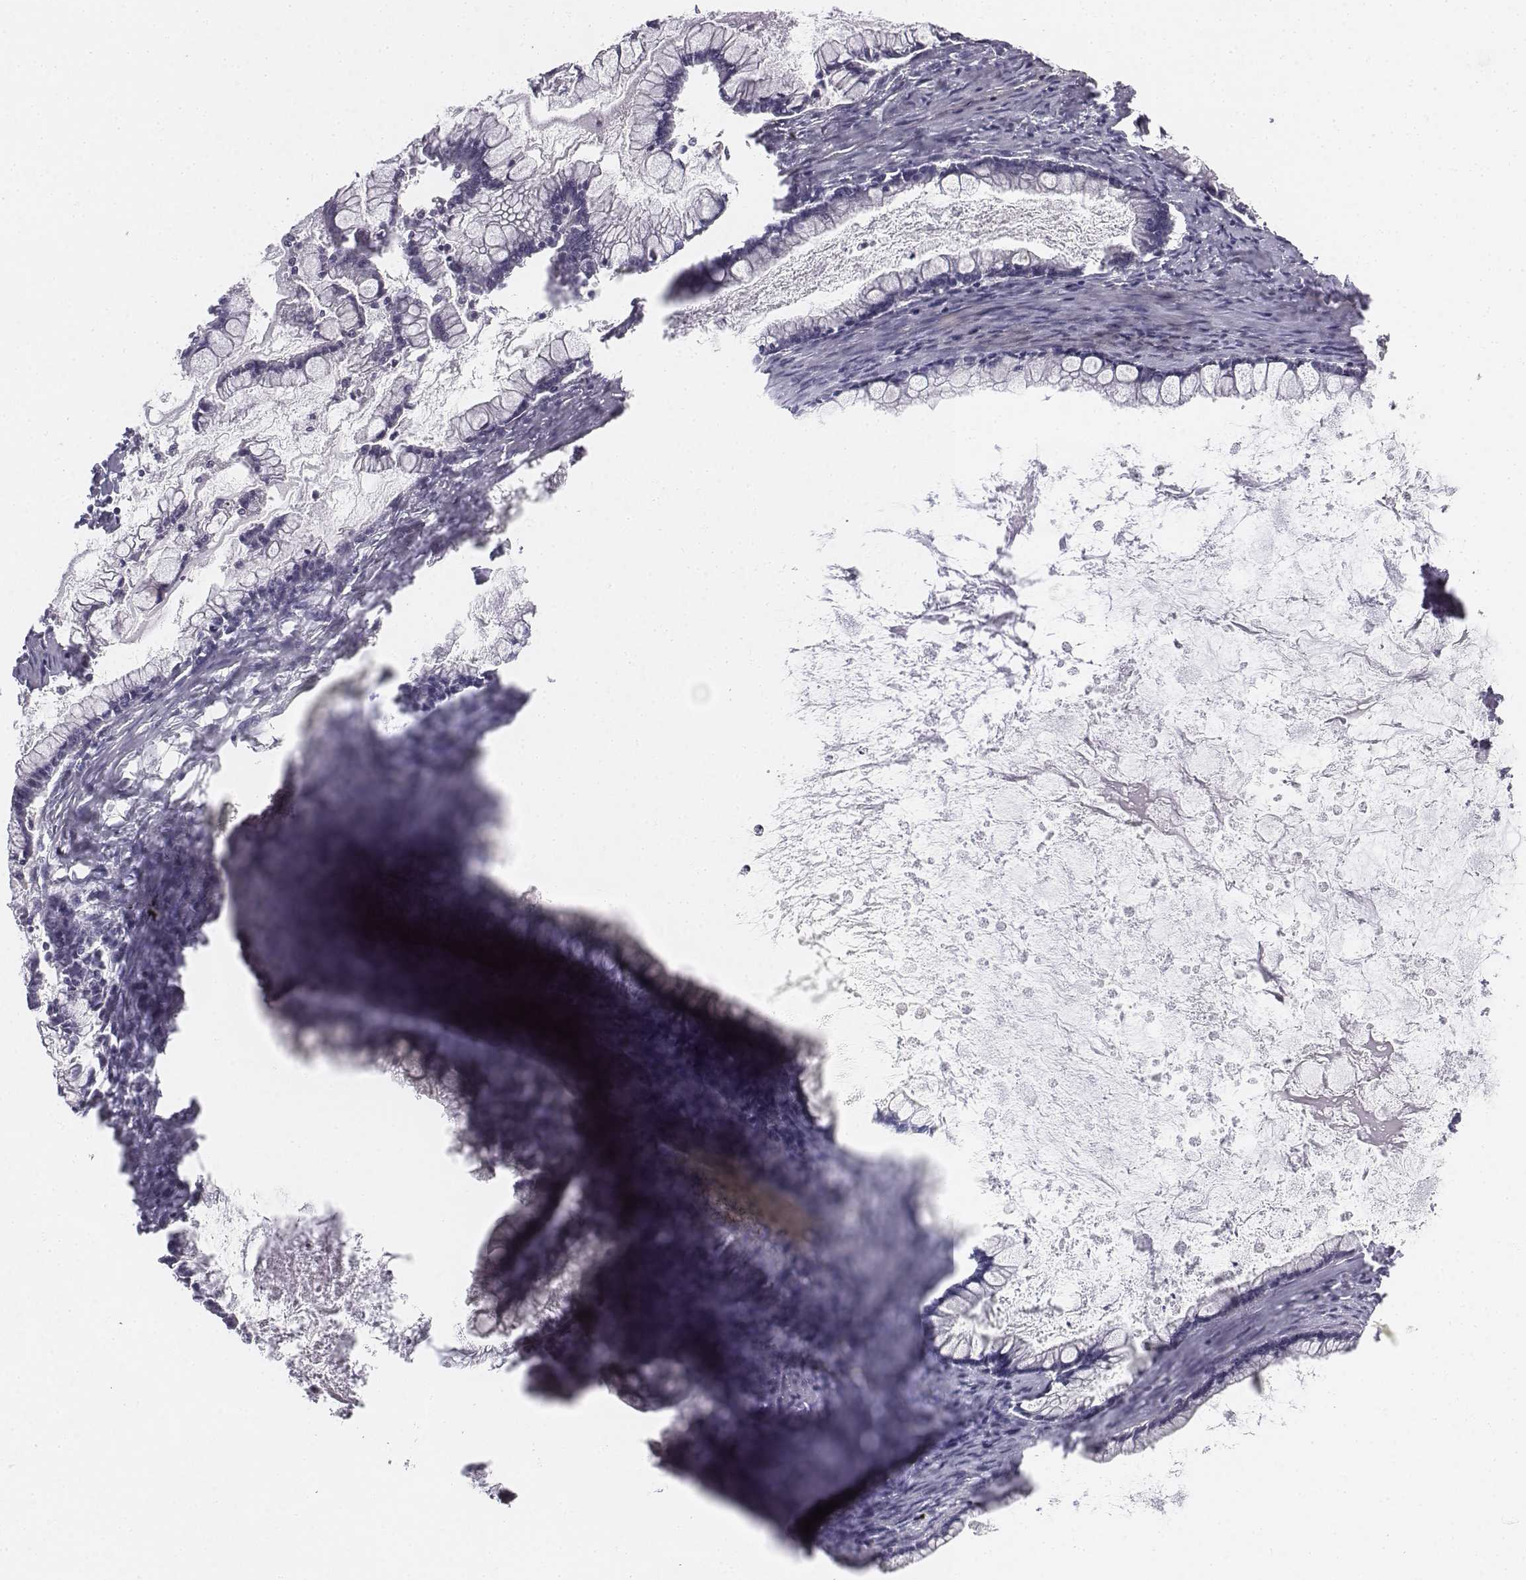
{"staining": {"intensity": "negative", "quantity": "none", "location": "none"}, "tissue": "ovarian cancer", "cell_type": "Tumor cells", "image_type": "cancer", "snomed": [{"axis": "morphology", "description": "Cystadenocarcinoma, mucinous, NOS"}, {"axis": "topography", "description": "Ovary"}], "caption": "Immunohistochemical staining of ovarian cancer exhibits no significant staining in tumor cells.", "gene": "PENK", "patient": {"sex": "female", "age": 67}}